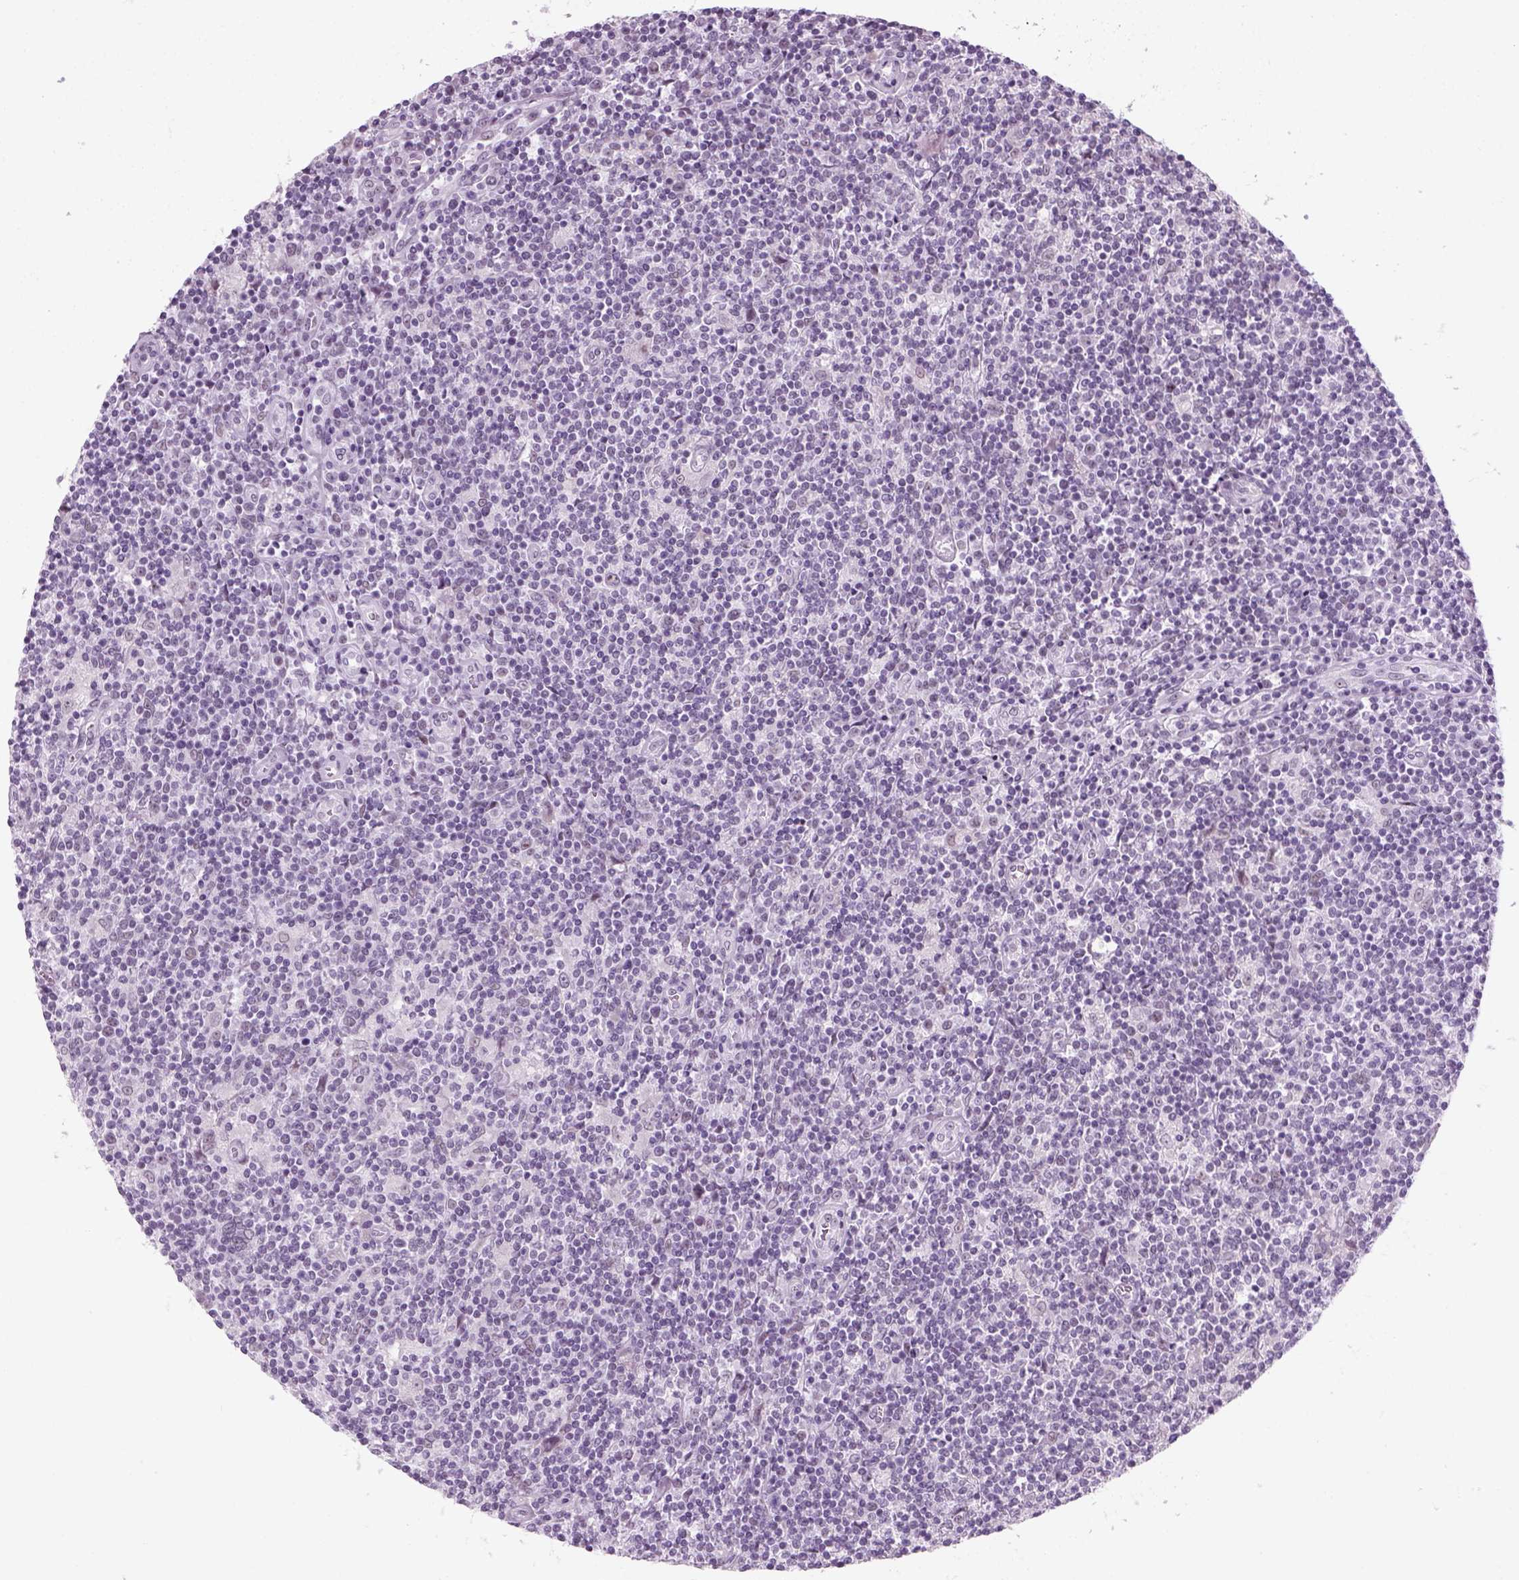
{"staining": {"intensity": "negative", "quantity": "none", "location": "none"}, "tissue": "lymphoma", "cell_type": "Tumor cells", "image_type": "cancer", "snomed": [{"axis": "morphology", "description": "Hodgkin's disease, NOS"}, {"axis": "topography", "description": "Lymph node"}], "caption": "An image of human lymphoma is negative for staining in tumor cells.", "gene": "ZNF865", "patient": {"sex": "male", "age": 40}}